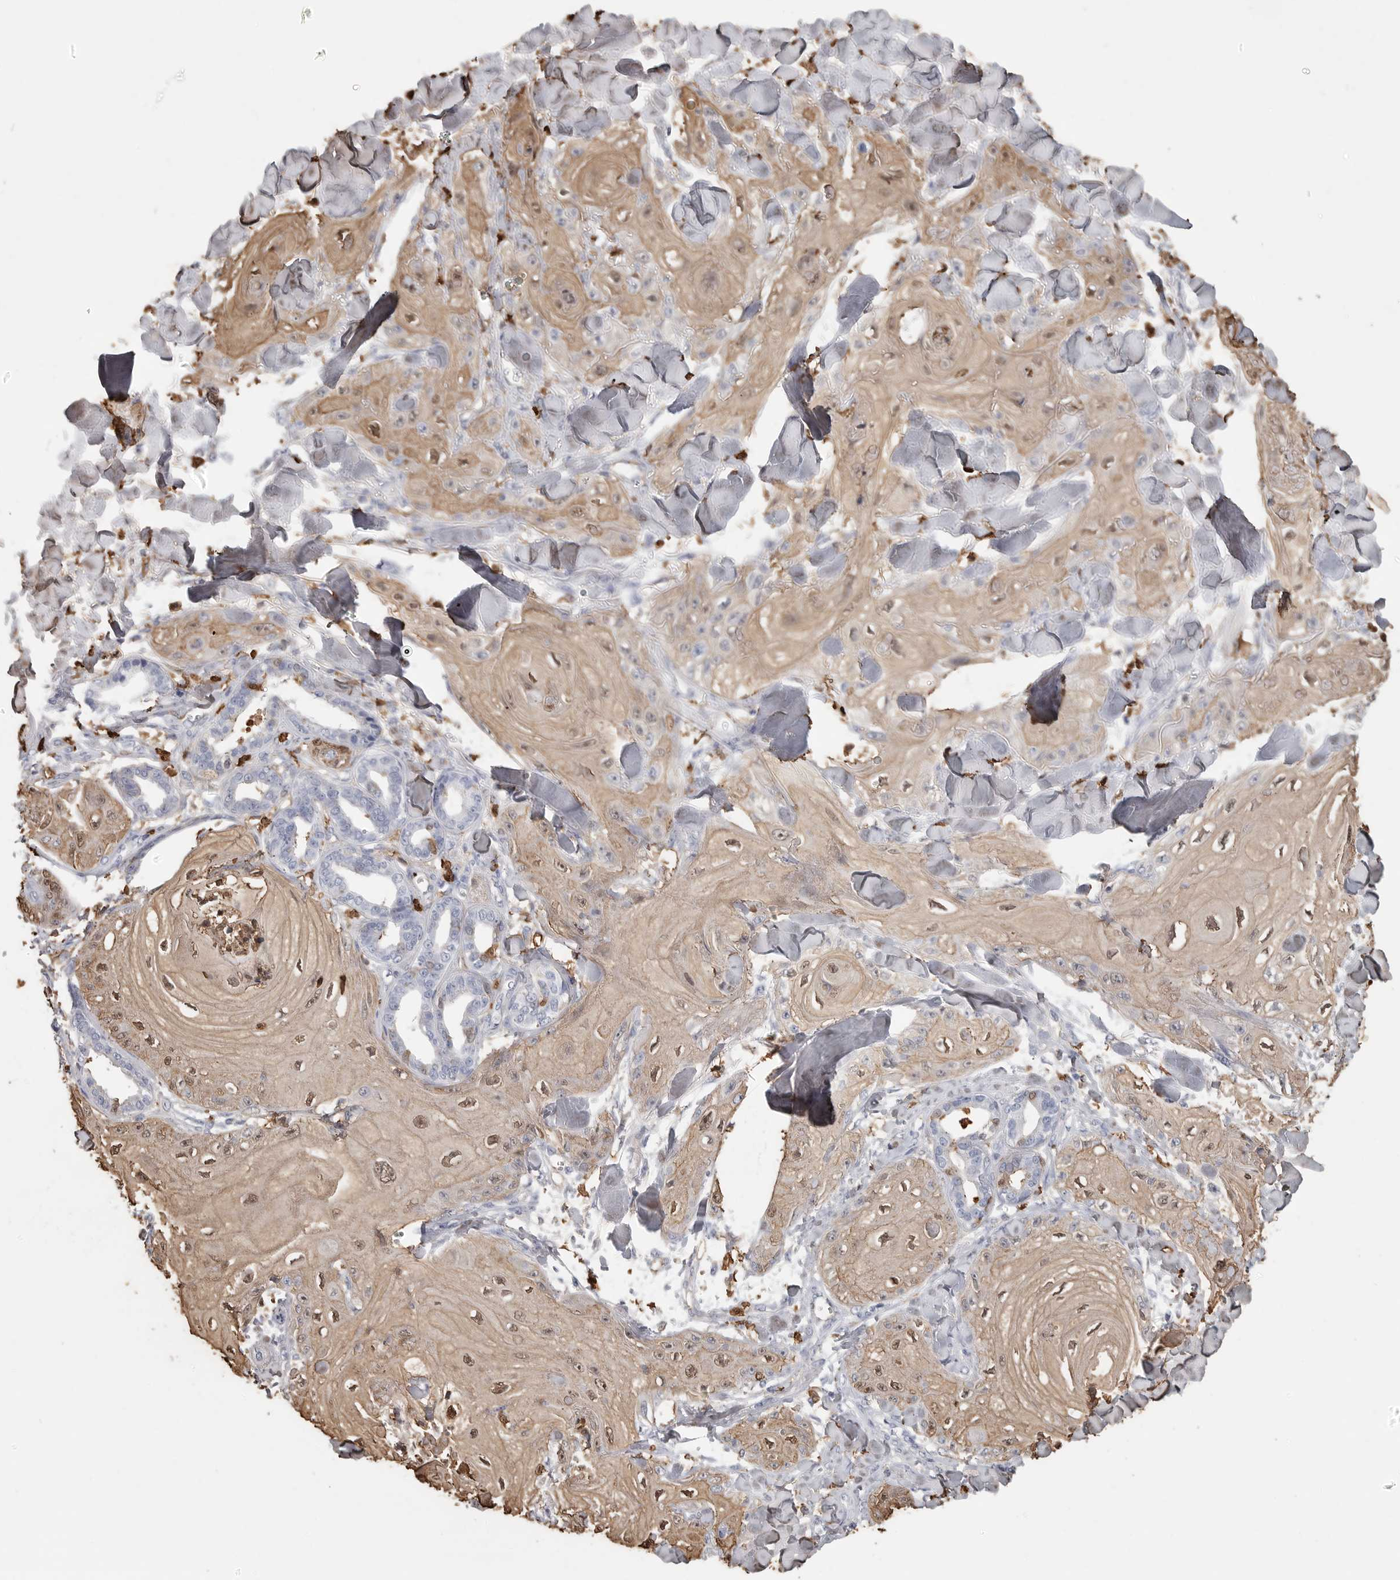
{"staining": {"intensity": "weak", "quantity": ">75%", "location": "cytoplasmic/membranous,nuclear"}, "tissue": "skin cancer", "cell_type": "Tumor cells", "image_type": "cancer", "snomed": [{"axis": "morphology", "description": "Squamous cell carcinoma, NOS"}, {"axis": "topography", "description": "Skin"}], "caption": "IHC image of neoplastic tissue: human skin cancer stained using immunohistochemistry reveals low levels of weak protein expression localized specifically in the cytoplasmic/membranous and nuclear of tumor cells, appearing as a cytoplasmic/membranous and nuclear brown color.", "gene": "CYB561D1", "patient": {"sex": "male", "age": 74}}